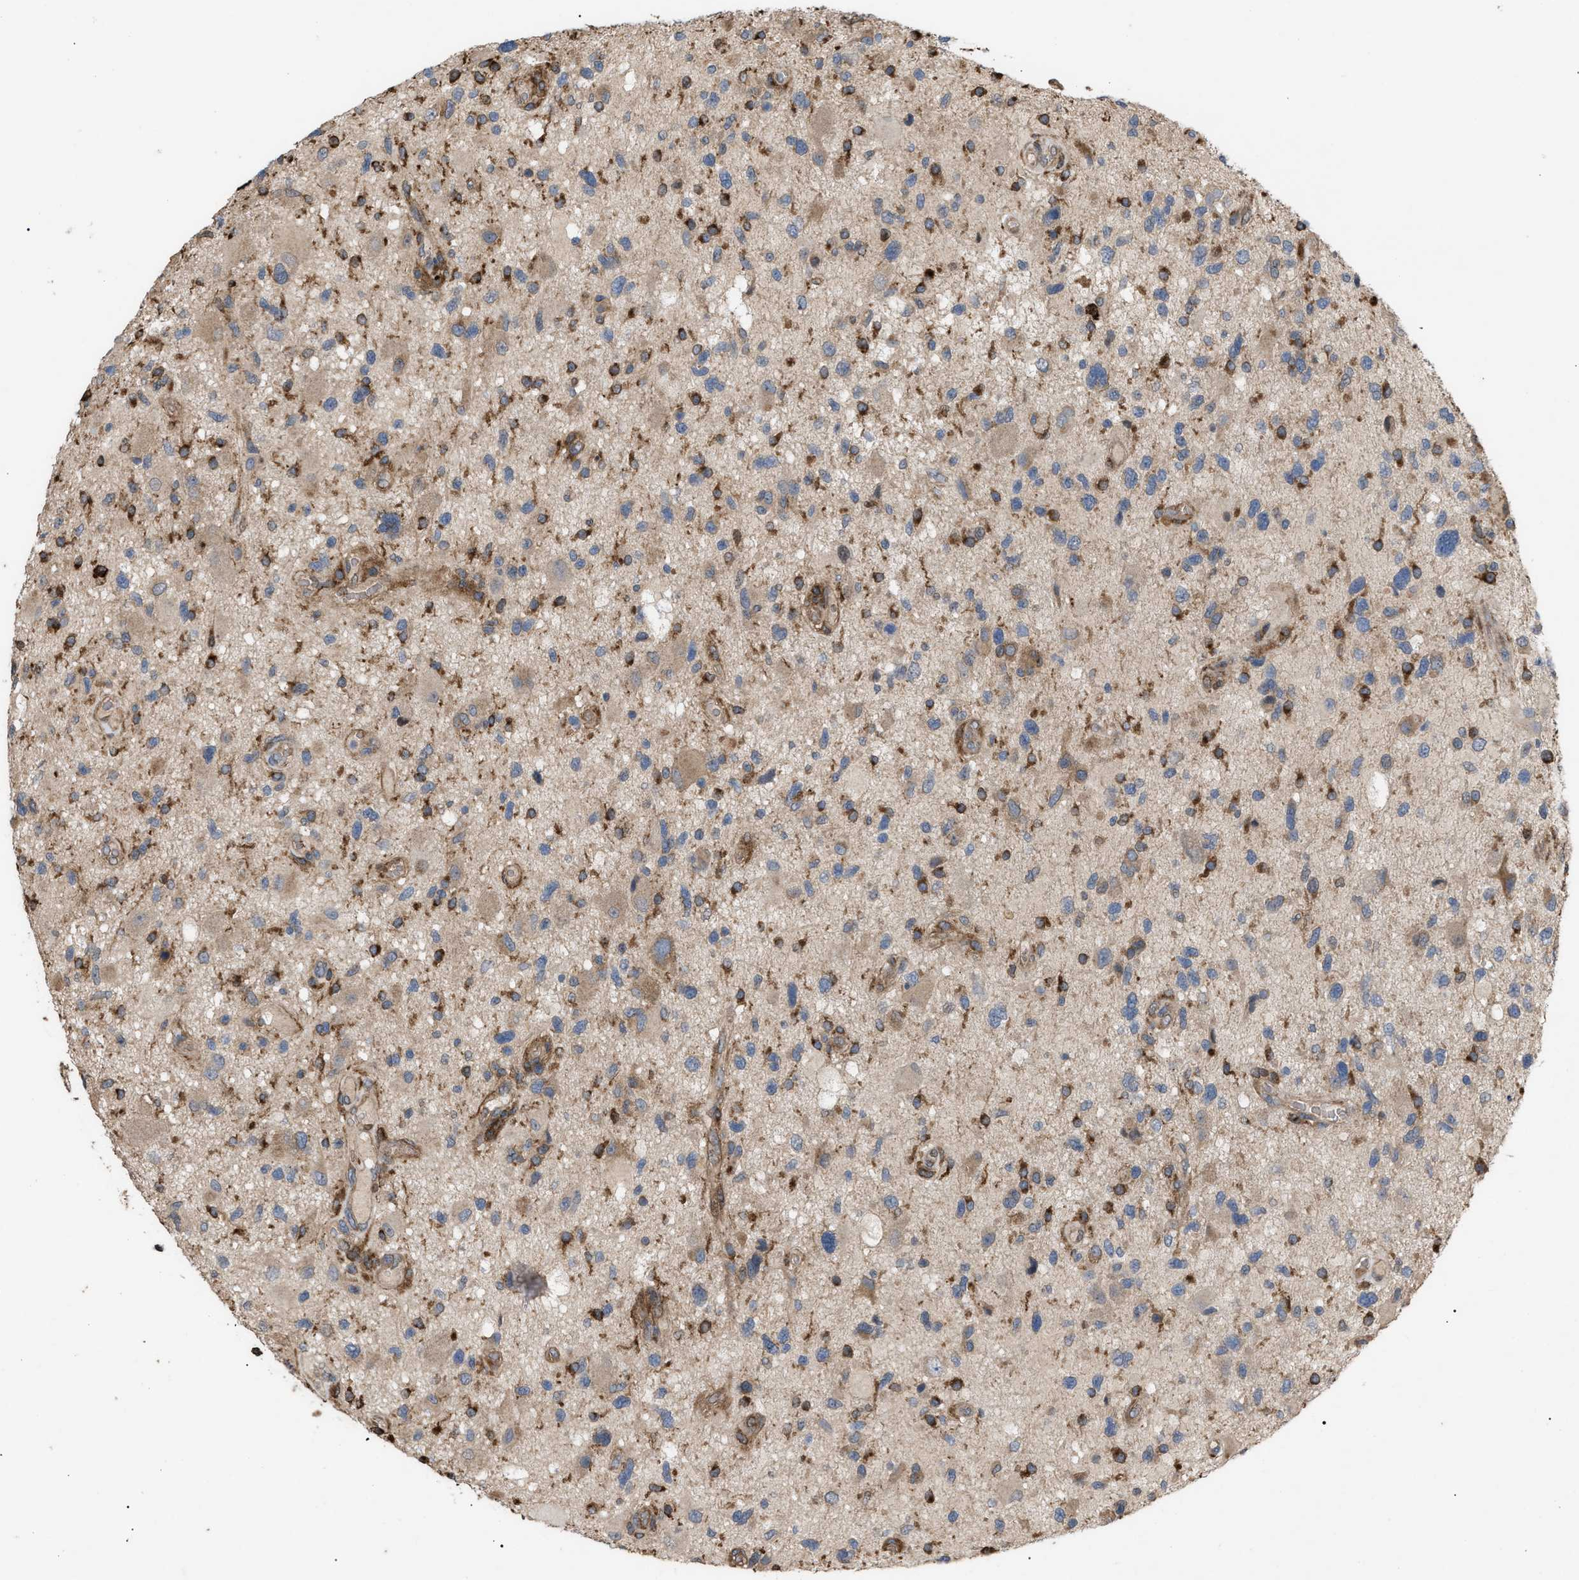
{"staining": {"intensity": "moderate", "quantity": ">75%", "location": "cytoplasmic/membranous"}, "tissue": "glioma", "cell_type": "Tumor cells", "image_type": "cancer", "snomed": [{"axis": "morphology", "description": "Glioma, malignant, High grade"}, {"axis": "topography", "description": "Brain"}], "caption": "Immunohistochemical staining of malignant glioma (high-grade) shows medium levels of moderate cytoplasmic/membranous positivity in approximately >75% of tumor cells. The protein is stained brown, and the nuclei are stained in blue (DAB IHC with brightfield microscopy, high magnification).", "gene": "GCC1", "patient": {"sex": "male", "age": 33}}